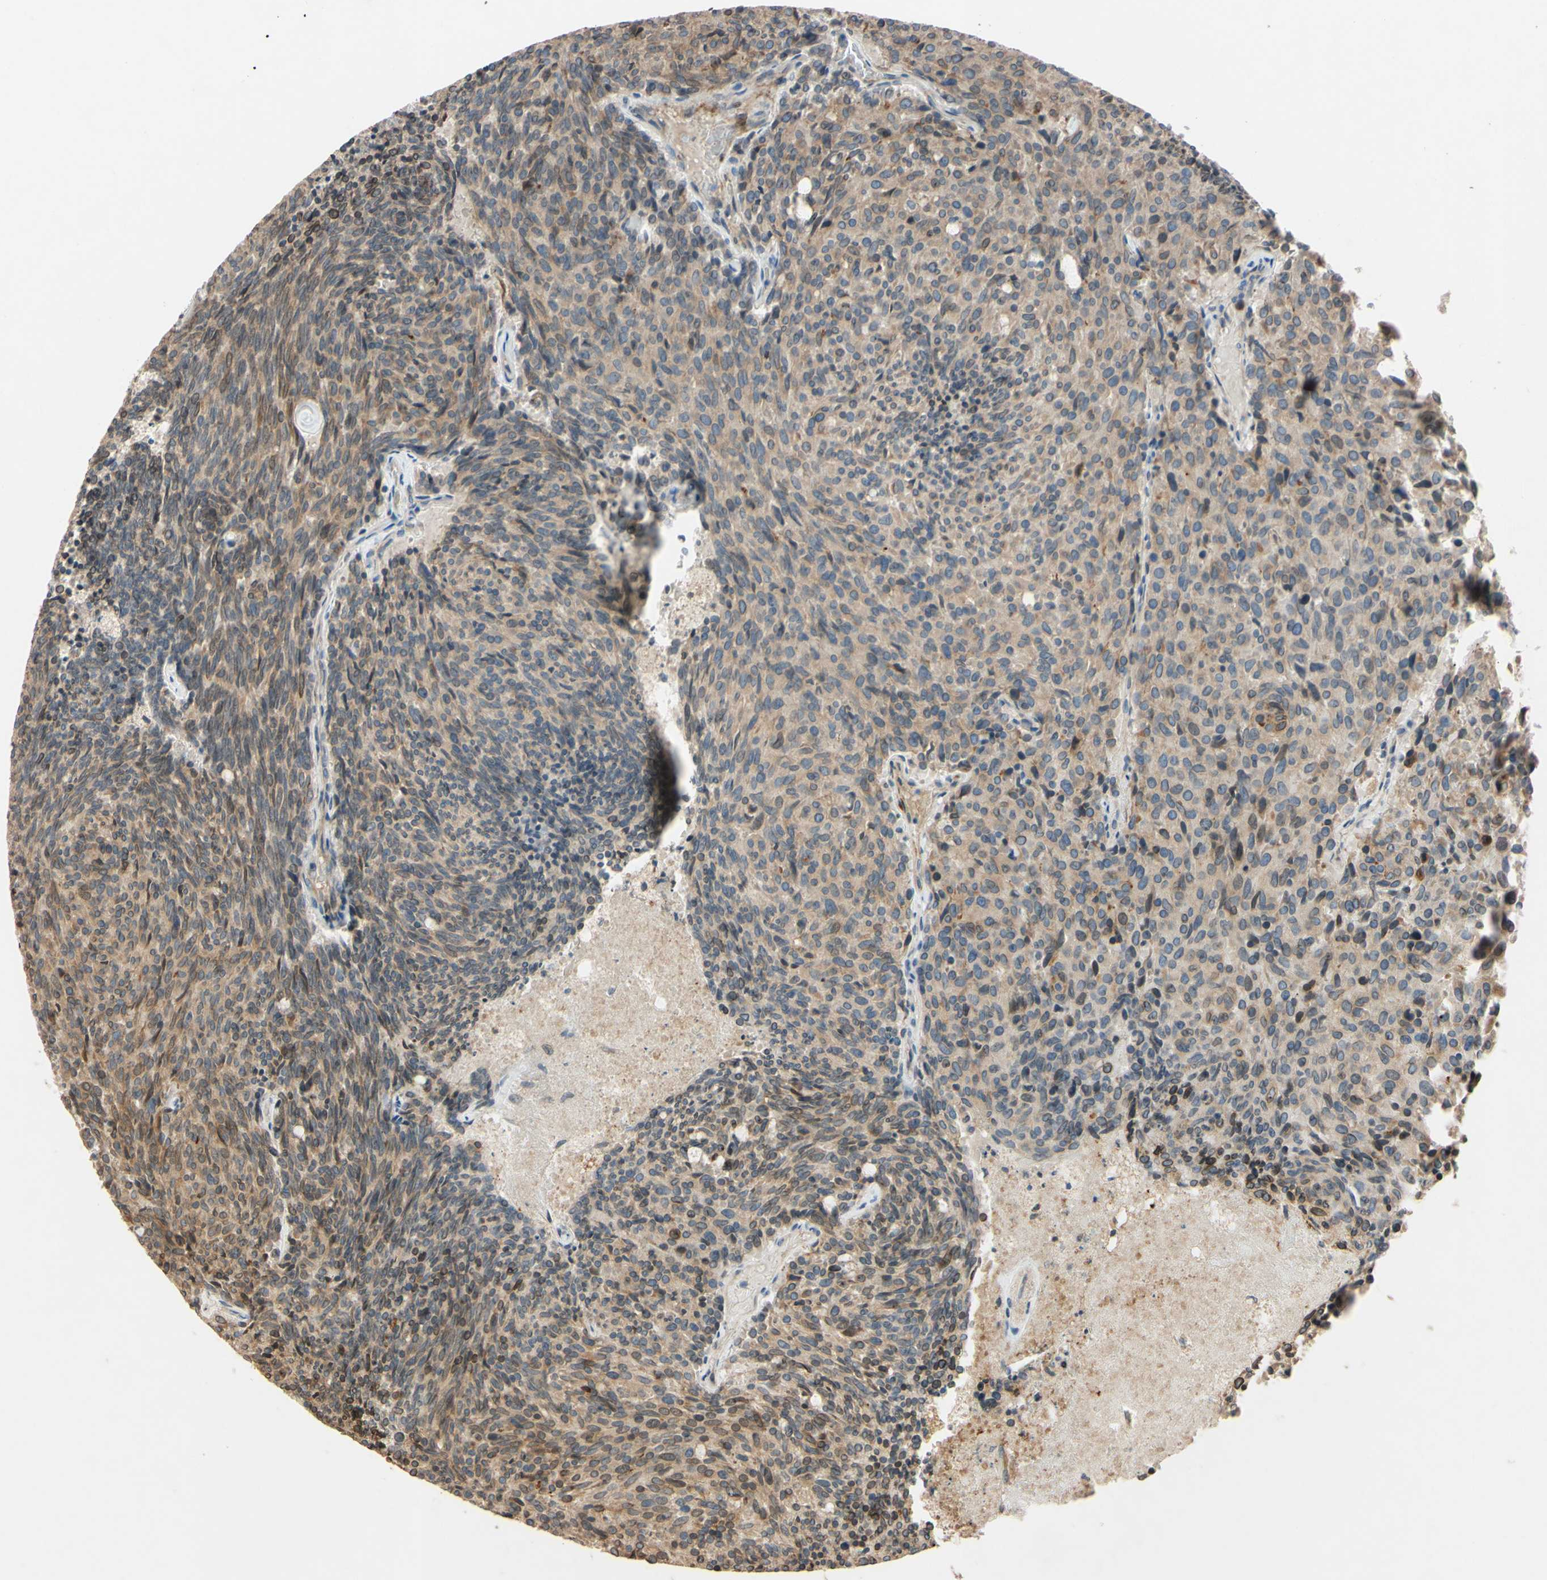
{"staining": {"intensity": "weak", "quantity": ">75%", "location": "cytoplasmic/membranous,nuclear"}, "tissue": "carcinoid", "cell_type": "Tumor cells", "image_type": "cancer", "snomed": [{"axis": "morphology", "description": "Carcinoid, malignant, NOS"}, {"axis": "topography", "description": "Pancreas"}], "caption": "High-magnification brightfield microscopy of carcinoid stained with DAB (brown) and counterstained with hematoxylin (blue). tumor cells exhibit weak cytoplasmic/membranous and nuclear positivity is seen in about>75% of cells. (Stains: DAB in brown, nuclei in blue, Microscopy: brightfield microscopy at high magnification).", "gene": "PTPRU", "patient": {"sex": "female", "age": 54}}